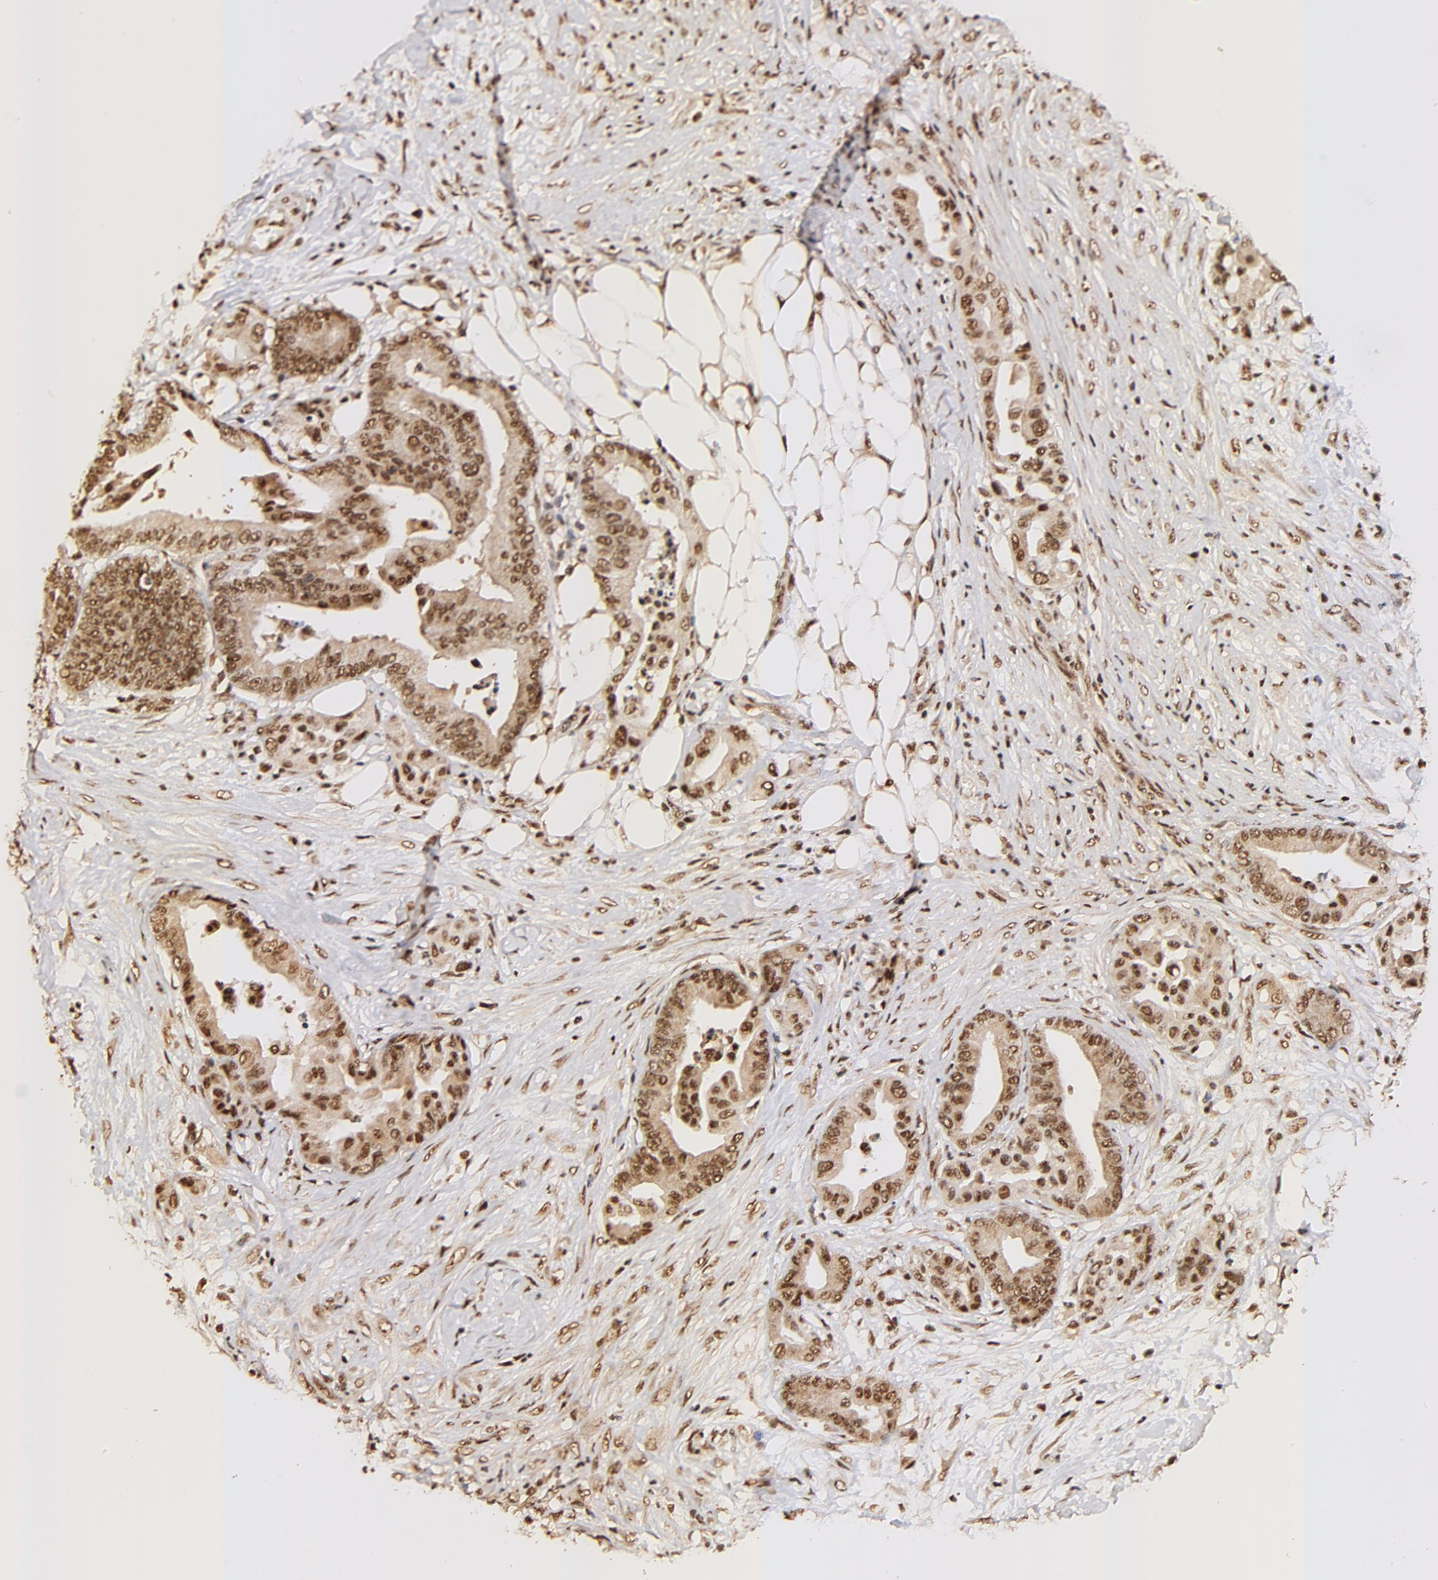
{"staining": {"intensity": "strong", "quantity": ">75%", "location": "cytoplasmic/membranous,nuclear"}, "tissue": "colorectal cancer", "cell_type": "Tumor cells", "image_type": "cancer", "snomed": [{"axis": "morphology", "description": "Adenocarcinoma, NOS"}, {"axis": "topography", "description": "Colon"}], "caption": "The histopathology image displays immunohistochemical staining of adenocarcinoma (colorectal). There is strong cytoplasmic/membranous and nuclear expression is identified in about >75% of tumor cells.", "gene": "MED12", "patient": {"sex": "male", "age": 82}}